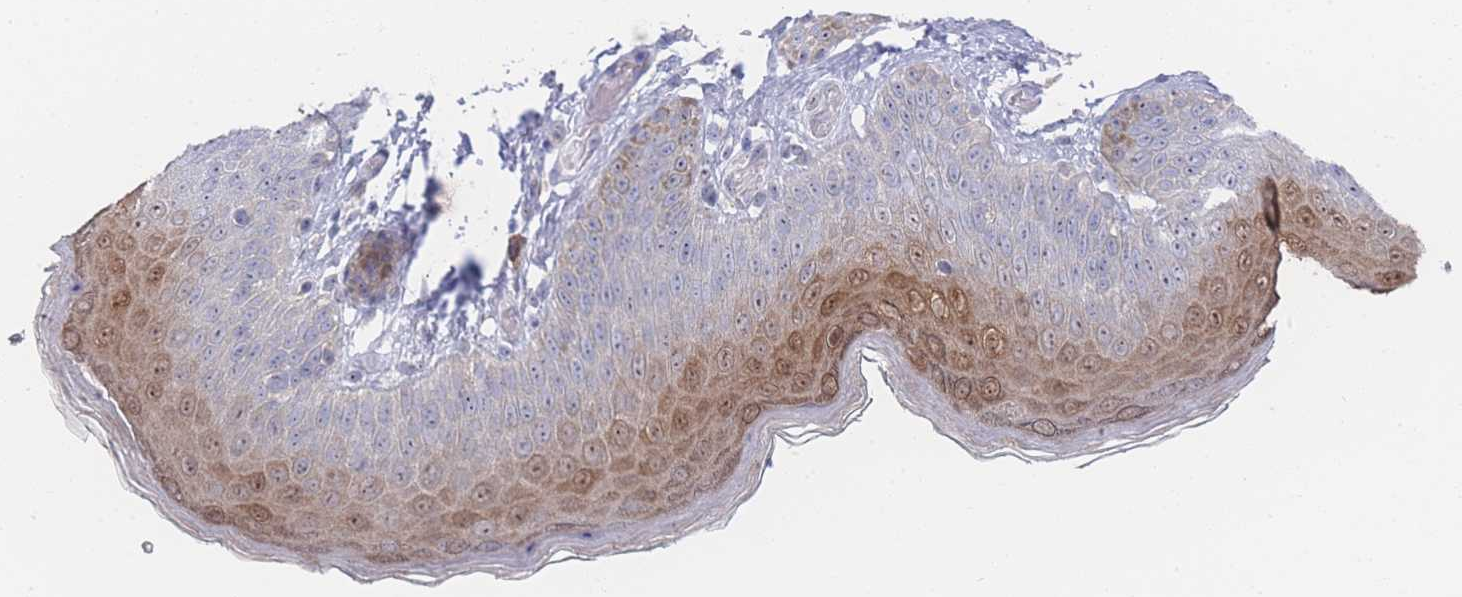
{"staining": {"intensity": "moderate", "quantity": "25%-75%", "location": "cytoplasmic/membranous,nuclear"}, "tissue": "skin", "cell_type": "Epidermal cells", "image_type": "normal", "snomed": [{"axis": "morphology", "description": "Normal tissue, NOS"}, {"axis": "topography", "description": "Anal"}], "caption": "Immunohistochemical staining of normal human skin demonstrates 25%-75% levels of moderate cytoplasmic/membranous,nuclear protein expression in approximately 25%-75% of epidermal cells.", "gene": "ZNF142", "patient": {"sex": "female", "age": 40}}